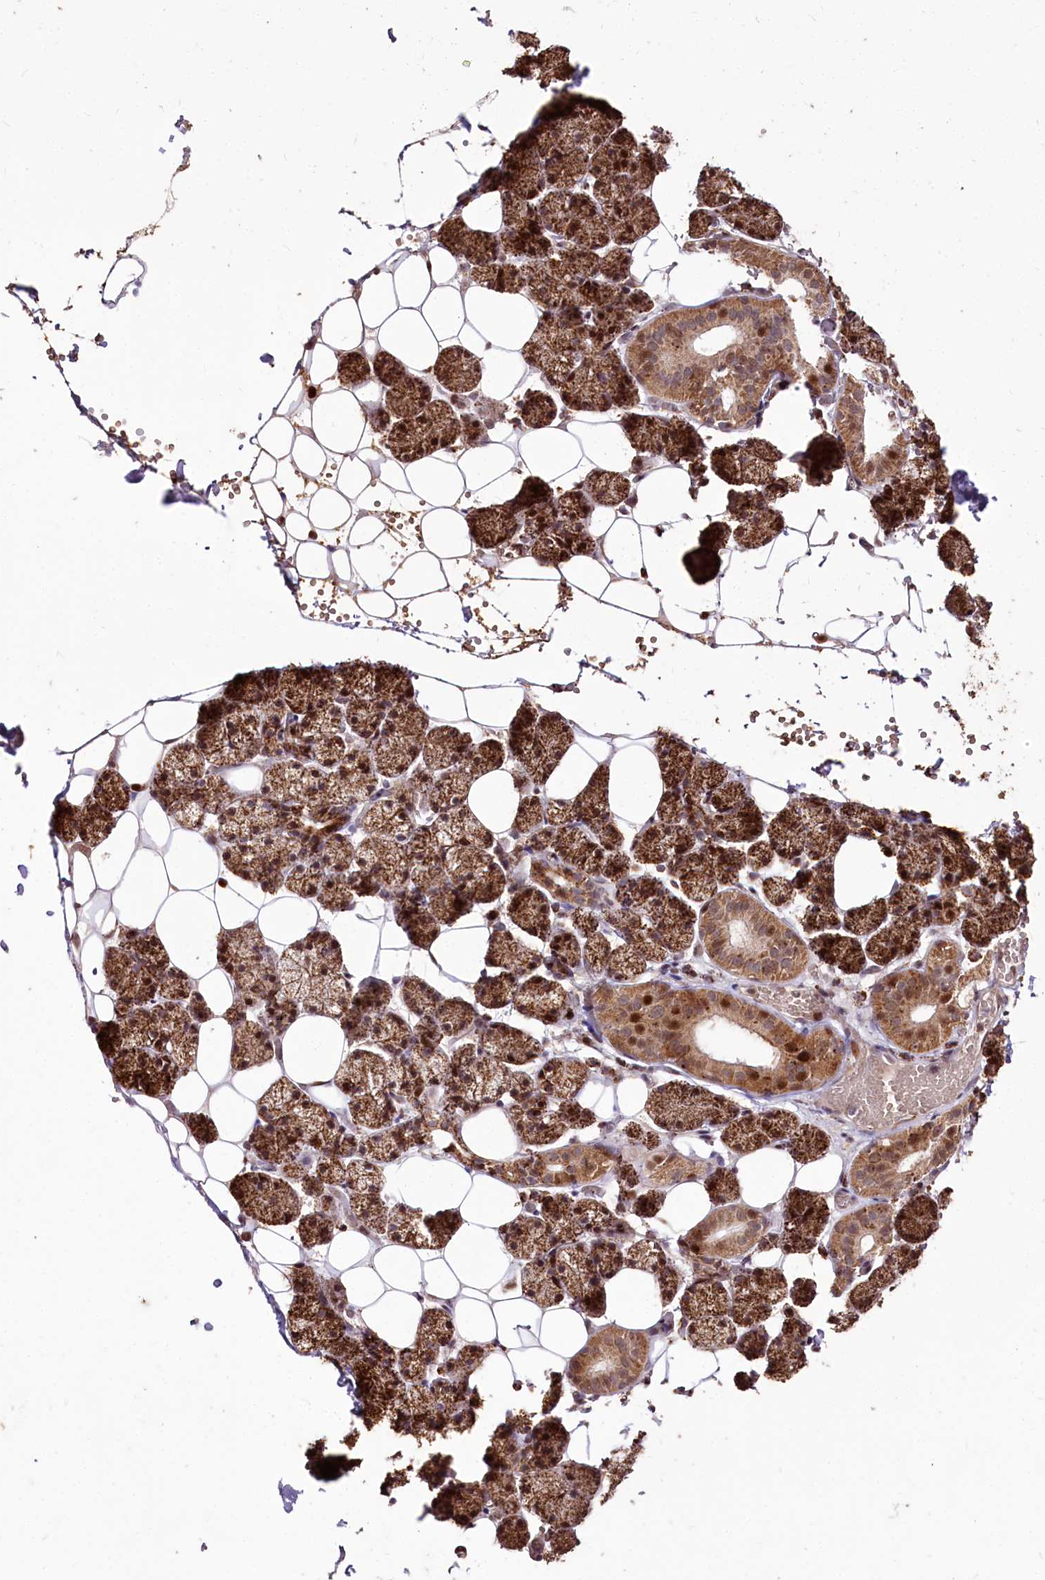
{"staining": {"intensity": "strong", "quantity": ">75%", "location": "cytoplasmic/membranous,nuclear"}, "tissue": "salivary gland", "cell_type": "Glandular cells", "image_type": "normal", "snomed": [{"axis": "morphology", "description": "Normal tissue, NOS"}, {"axis": "topography", "description": "Salivary gland"}], "caption": "The micrograph shows a brown stain indicating the presence of a protein in the cytoplasmic/membranous,nuclear of glandular cells in salivary gland. The staining was performed using DAB to visualize the protein expression in brown, while the nuclei were stained in blue with hematoxylin (Magnification: 20x).", "gene": "CARD19", "patient": {"sex": "female", "age": 33}}